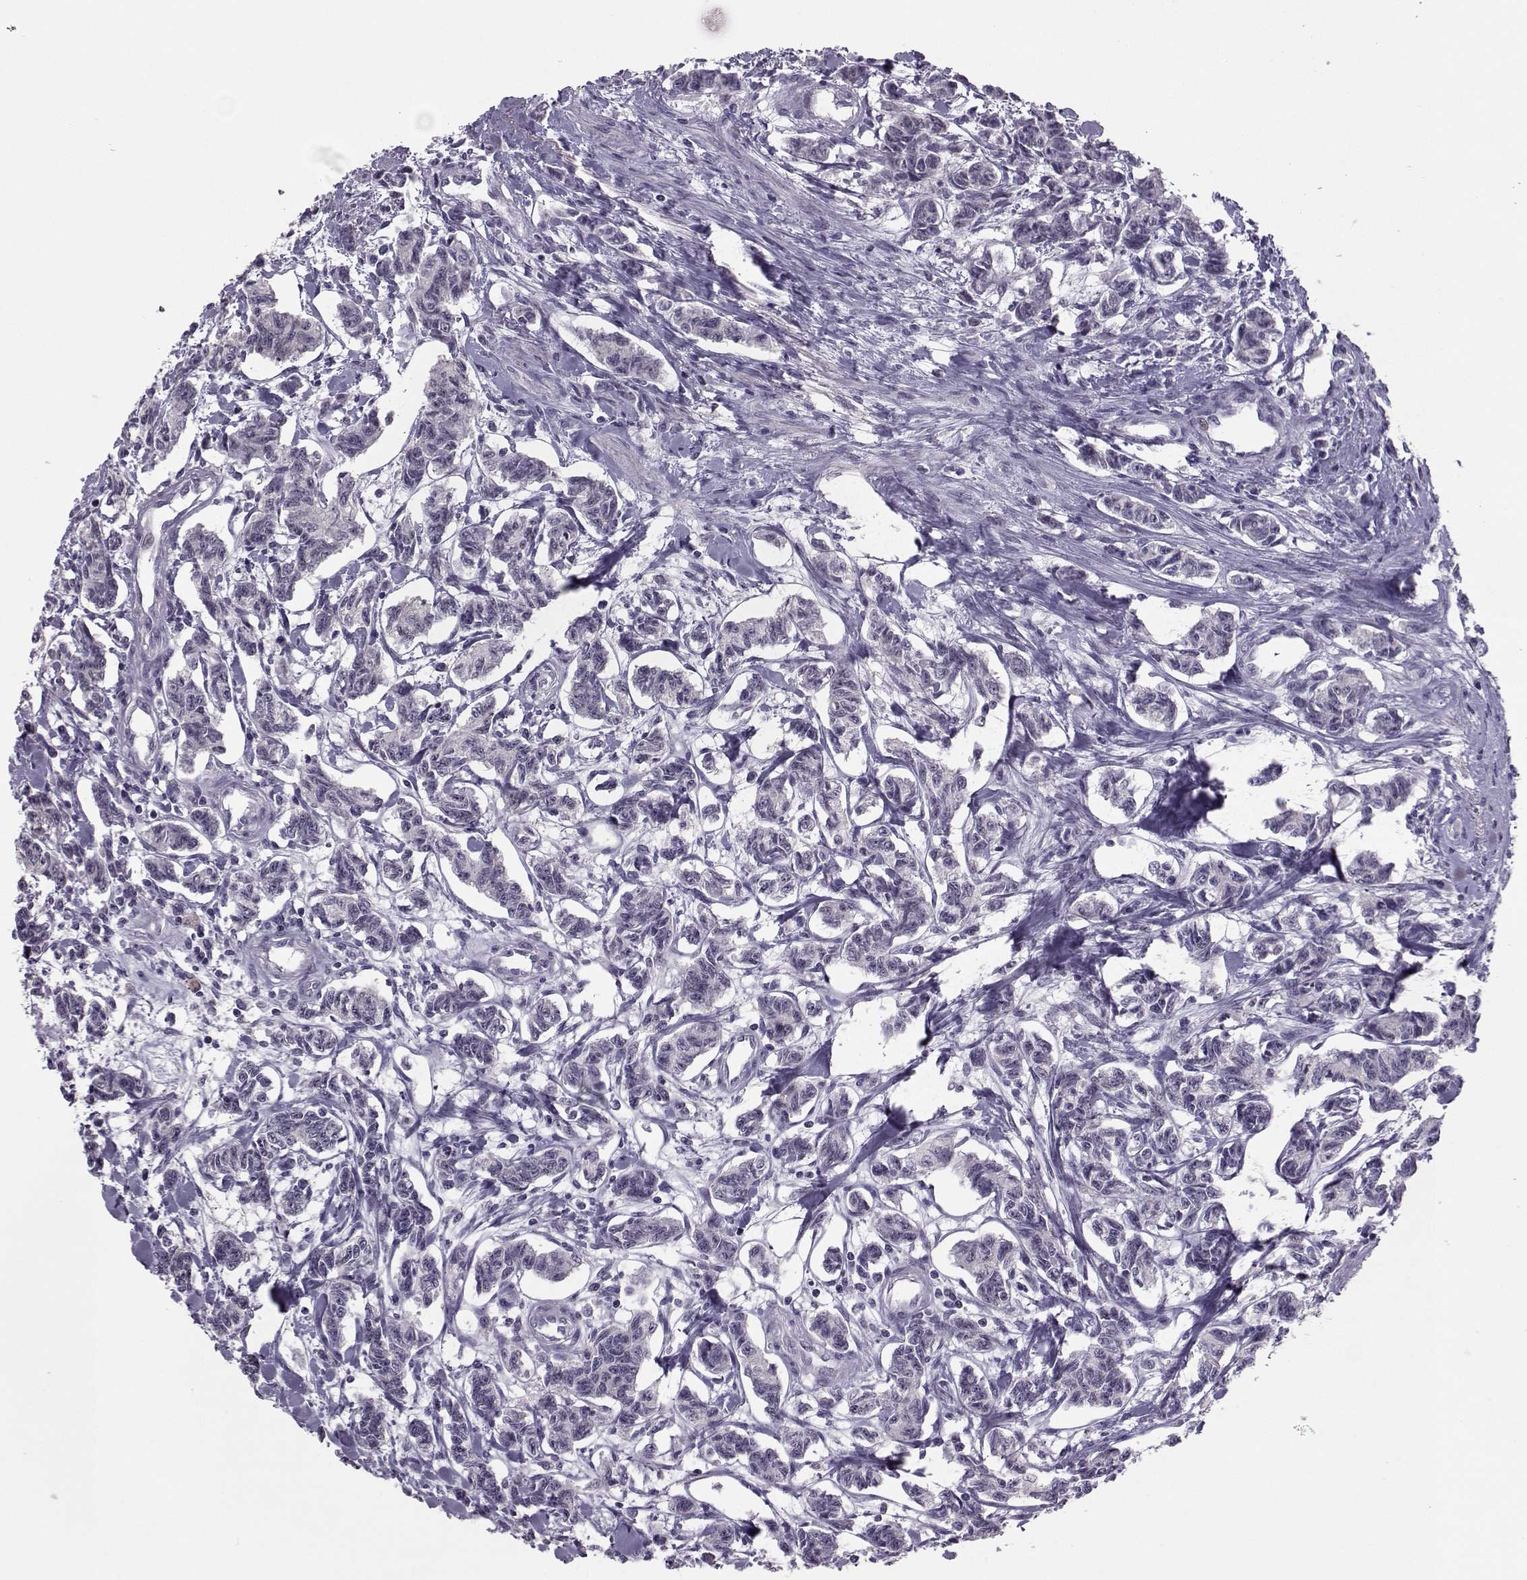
{"staining": {"intensity": "negative", "quantity": "none", "location": "none"}, "tissue": "carcinoid", "cell_type": "Tumor cells", "image_type": "cancer", "snomed": [{"axis": "morphology", "description": "Carcinoid, malignant, NOS"}, {"axis": "topography", "description": "Kidney"}], "caption": "Human carcinoid stained for a protein using IHC exhibits no positivity in tumor cells.", "gene": "ASRGL1", "patient": {"sex": "female", "age": 41}}